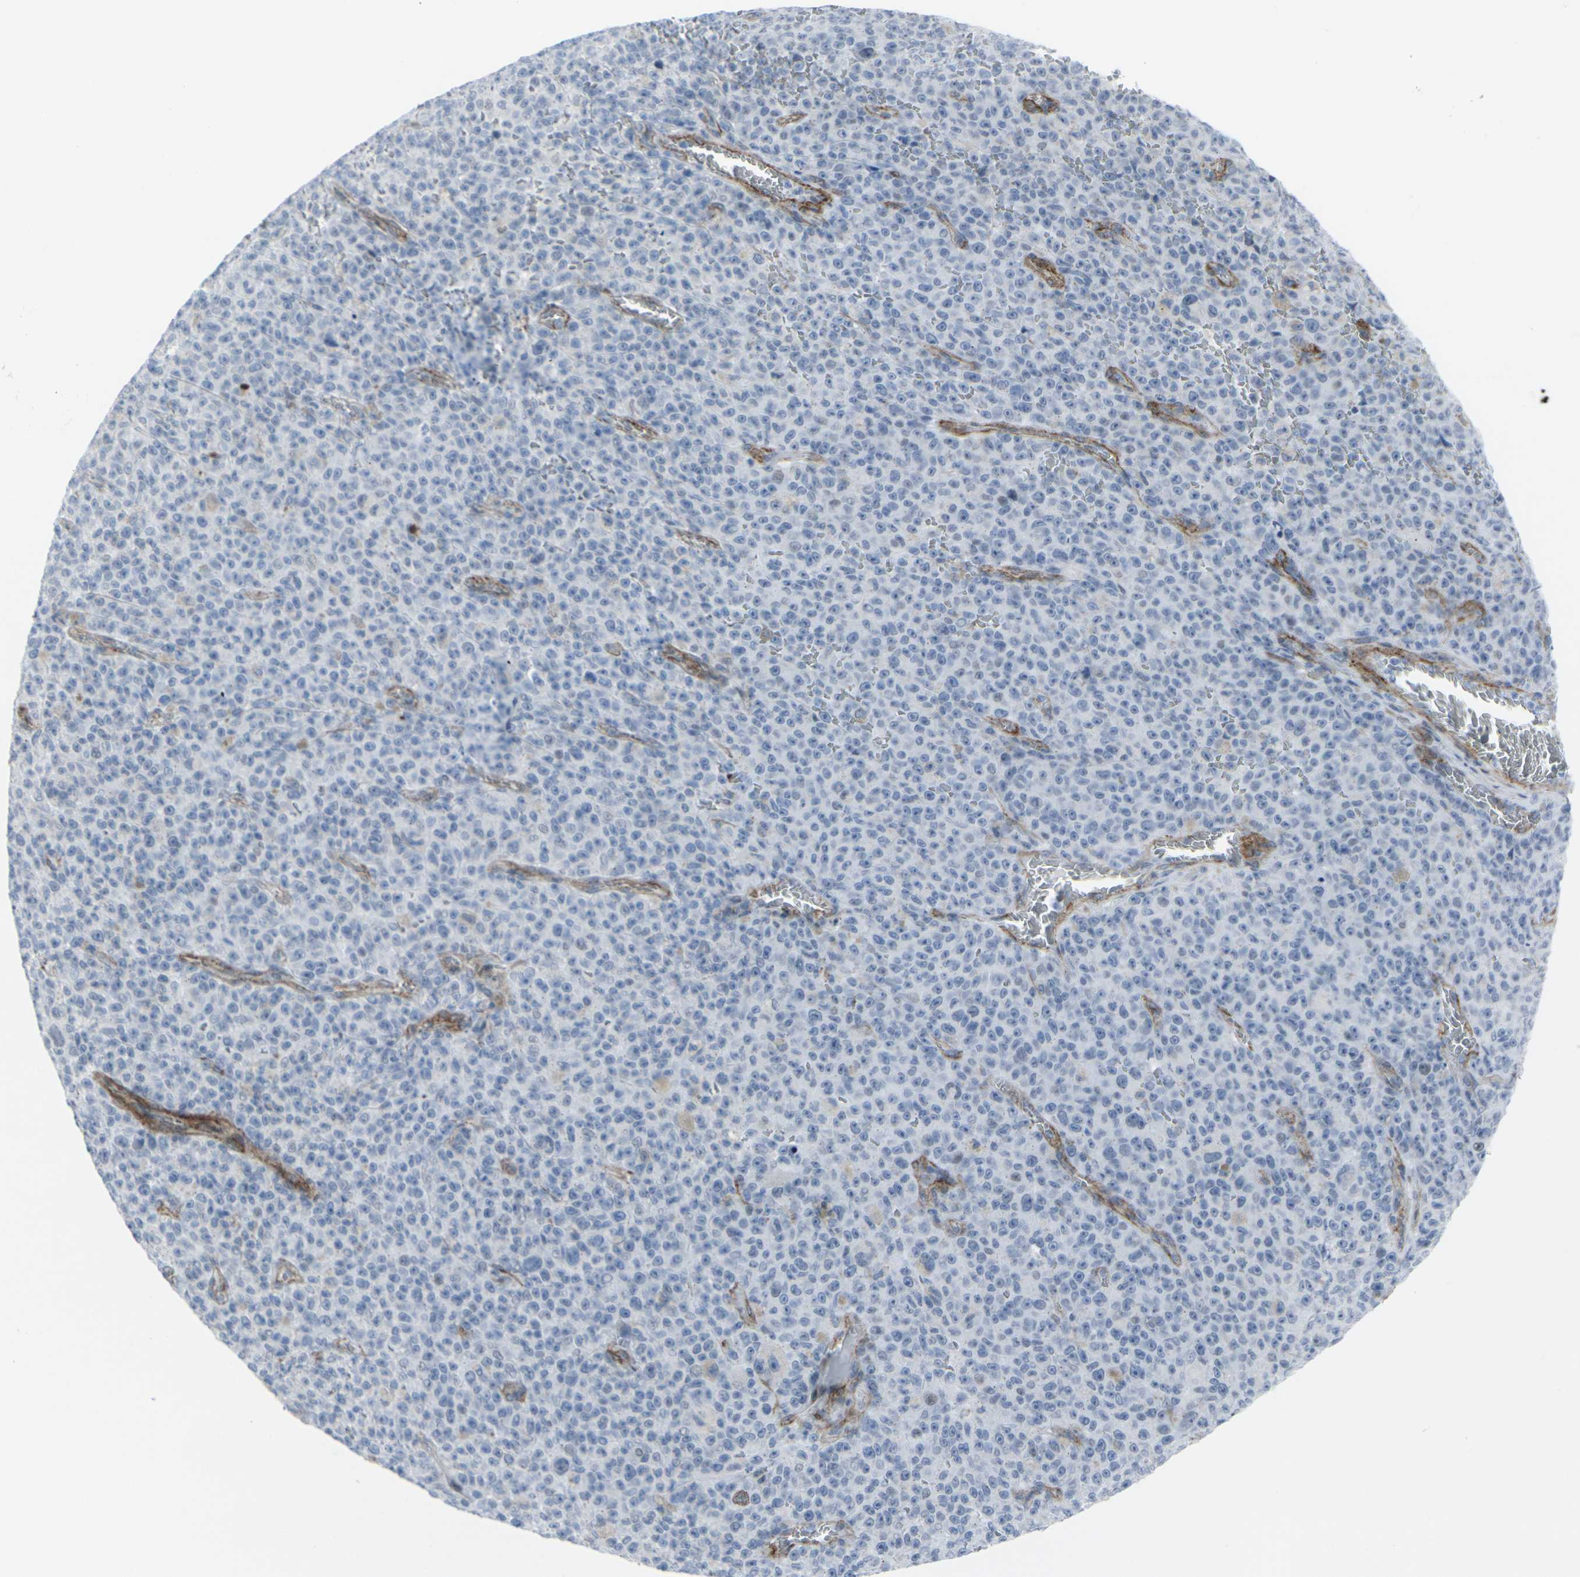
{"staining": {"intensity": "negative", "quantity": "none", "location": "none"}, "tissue": "melanoma", "cell_type": "Tumor cells", "image_type": "cancer", "snomed": [{"axis": "morphology", "description": "Malignant melanoma, NOS"}, {"axis": "topography", "description": "Skin"}], "caption": "Tumor cells show no significant protein staining in malignant melanoma.", "gene": "CDH11", "patient": {"sex": "female", "age": 82}}